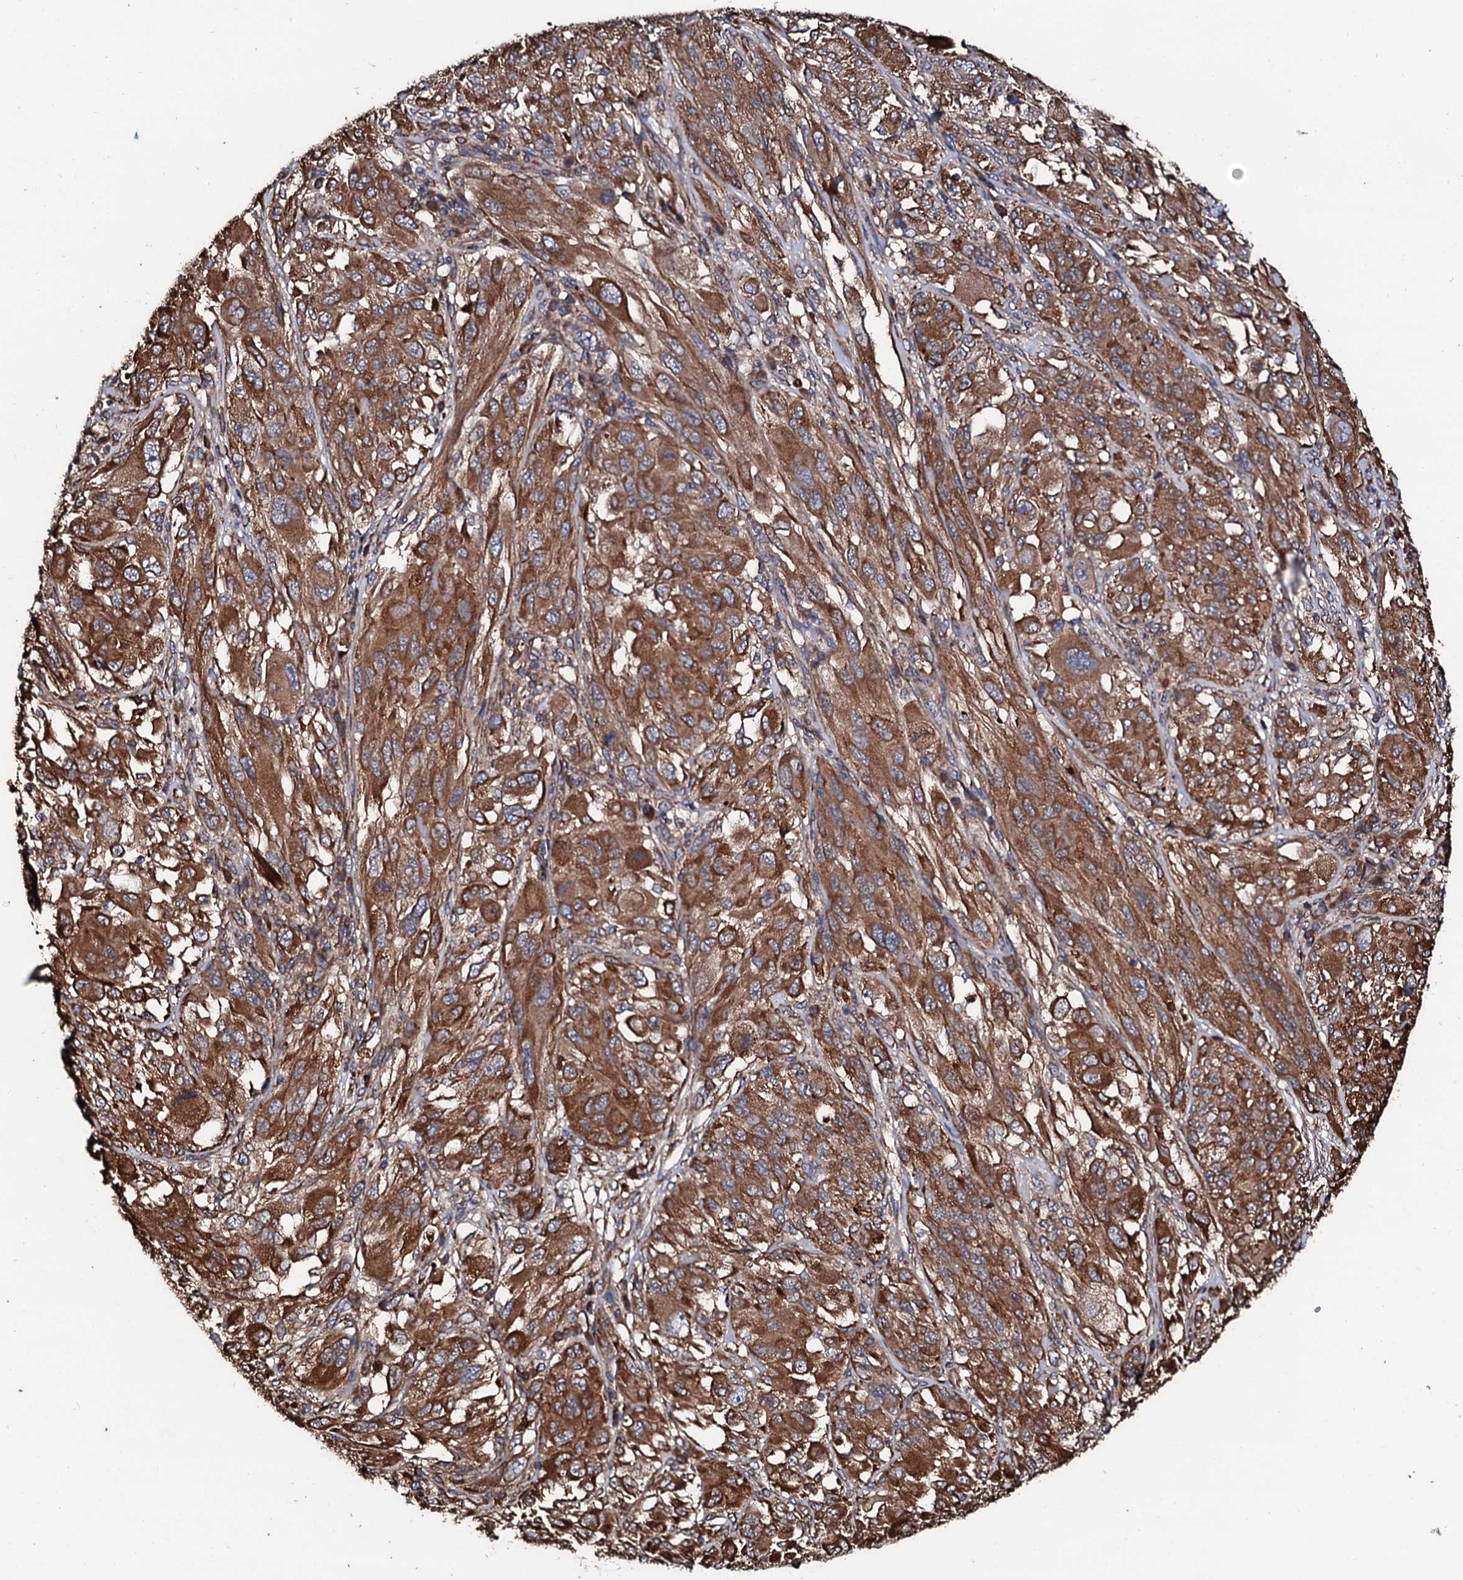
{"staining": {"intensity": "strong", "quantity": ">75%", "location": "cytoplasmic/membranous"}, "tissue": "melanoma", "cell_type": "Tumor cells", "image_type": "cancer", "snomed": [{"axis": "morphology", "description": "Malignant melanoma, NOS"}, {"axis": "topography", "description": "Skin"}], "caption": "Malignant melanoma tissue reveals strong cytoplasmic/membranous expression in about >75% of tumor cells, visualized by immunohistochemistry.", "gene": "CKAP5", "patient": {"sex": "female", "age": 91}}